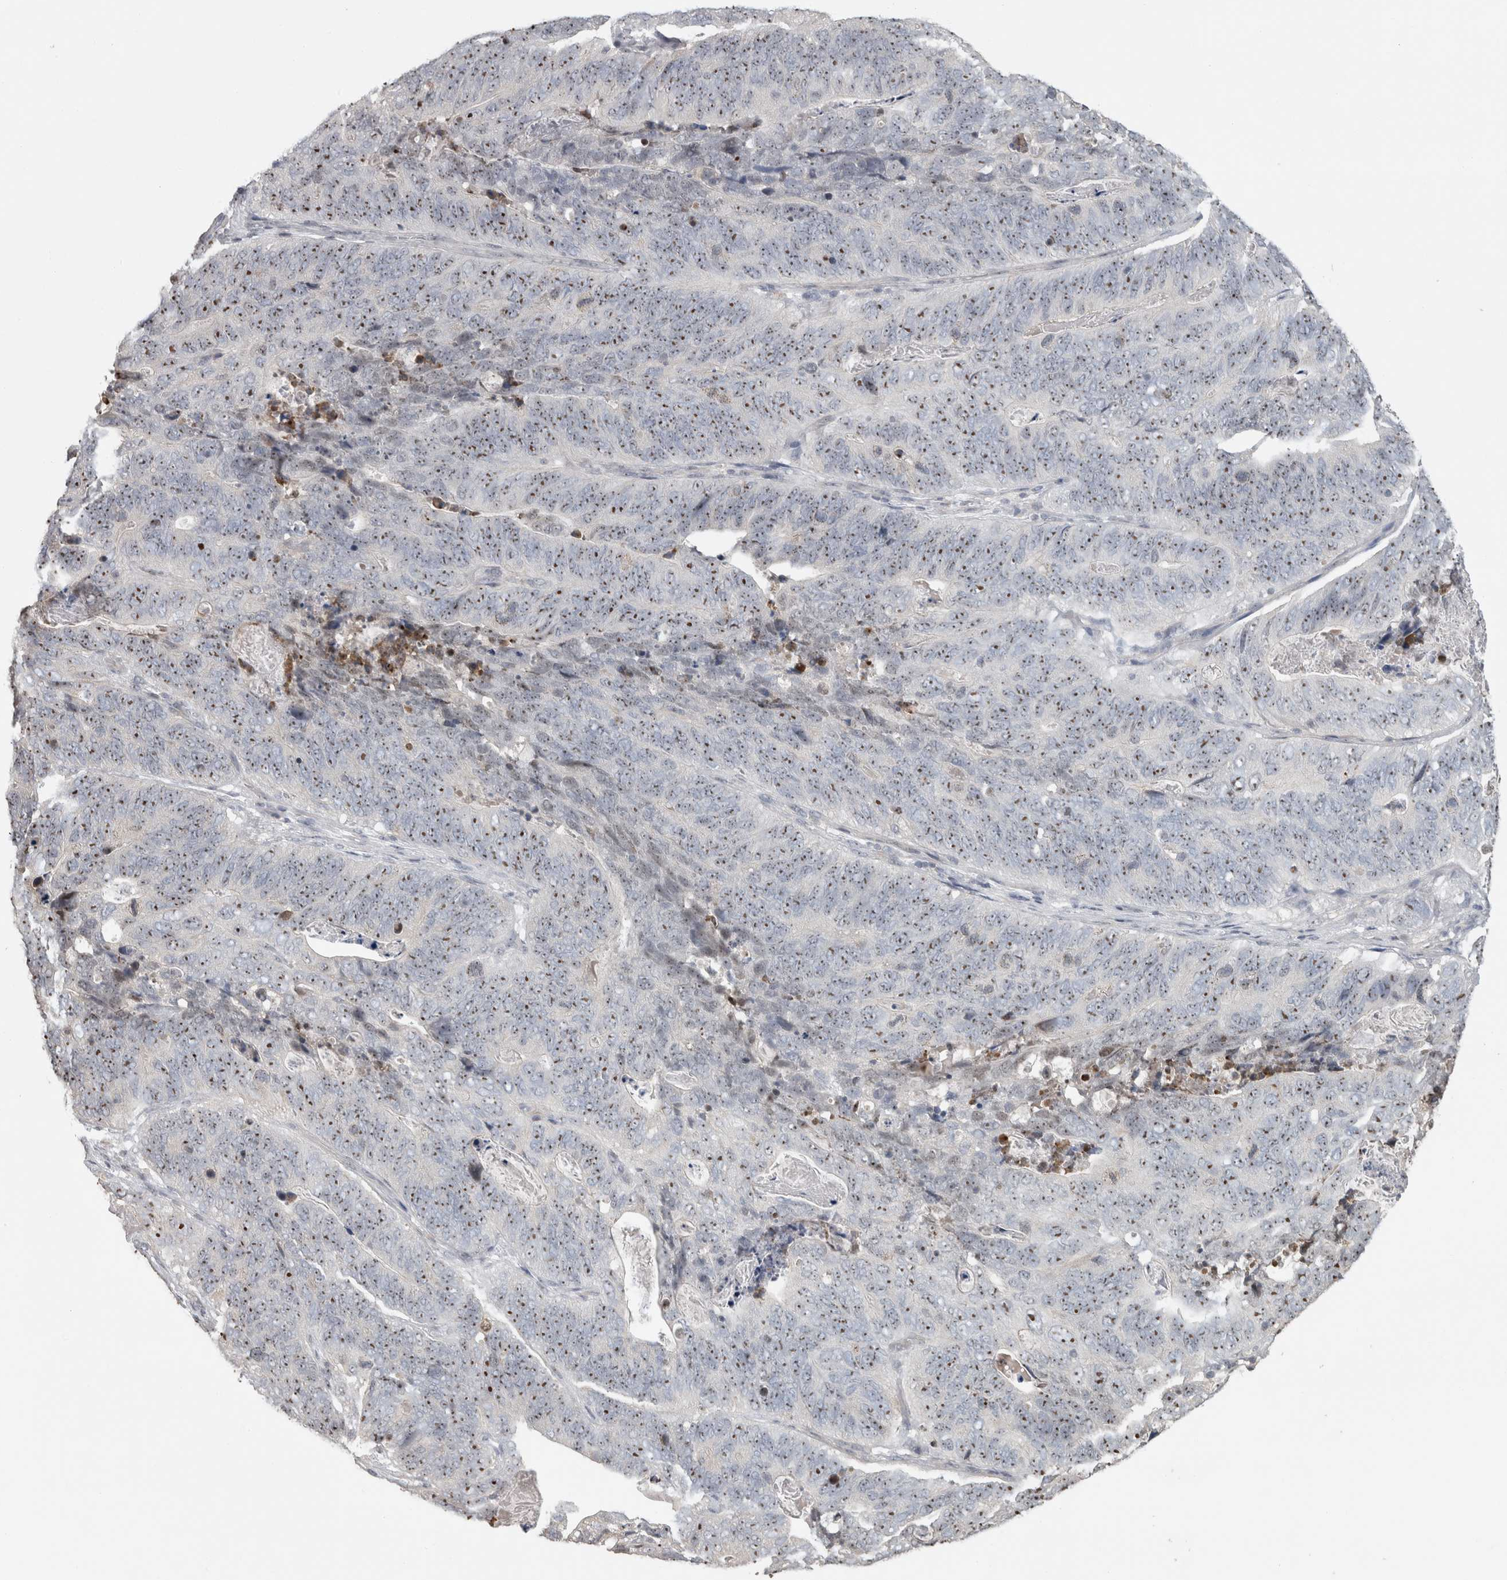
{"staining": {"intensity": "moderate", "quantity": ">75%", "location": "nuclear"}, "tissue": "stomach cancer", "cell_type": "Tumor cells", "image_type": "cancer", "snomed": [{"axis": "morphology", "description": "Normal tissue, NOS"}, {"axis": "morphology", "description": "Adenocarcinoma, NOS"}, {"axis": "topography", "description": "Stomach"}], "caption": "Adenocarcinoma (stomach) stained with a protein marker demonstrates moderate staining in tumor cells.", "gene": "RBM28", "patient": {"sex": "female", "age": 89}}